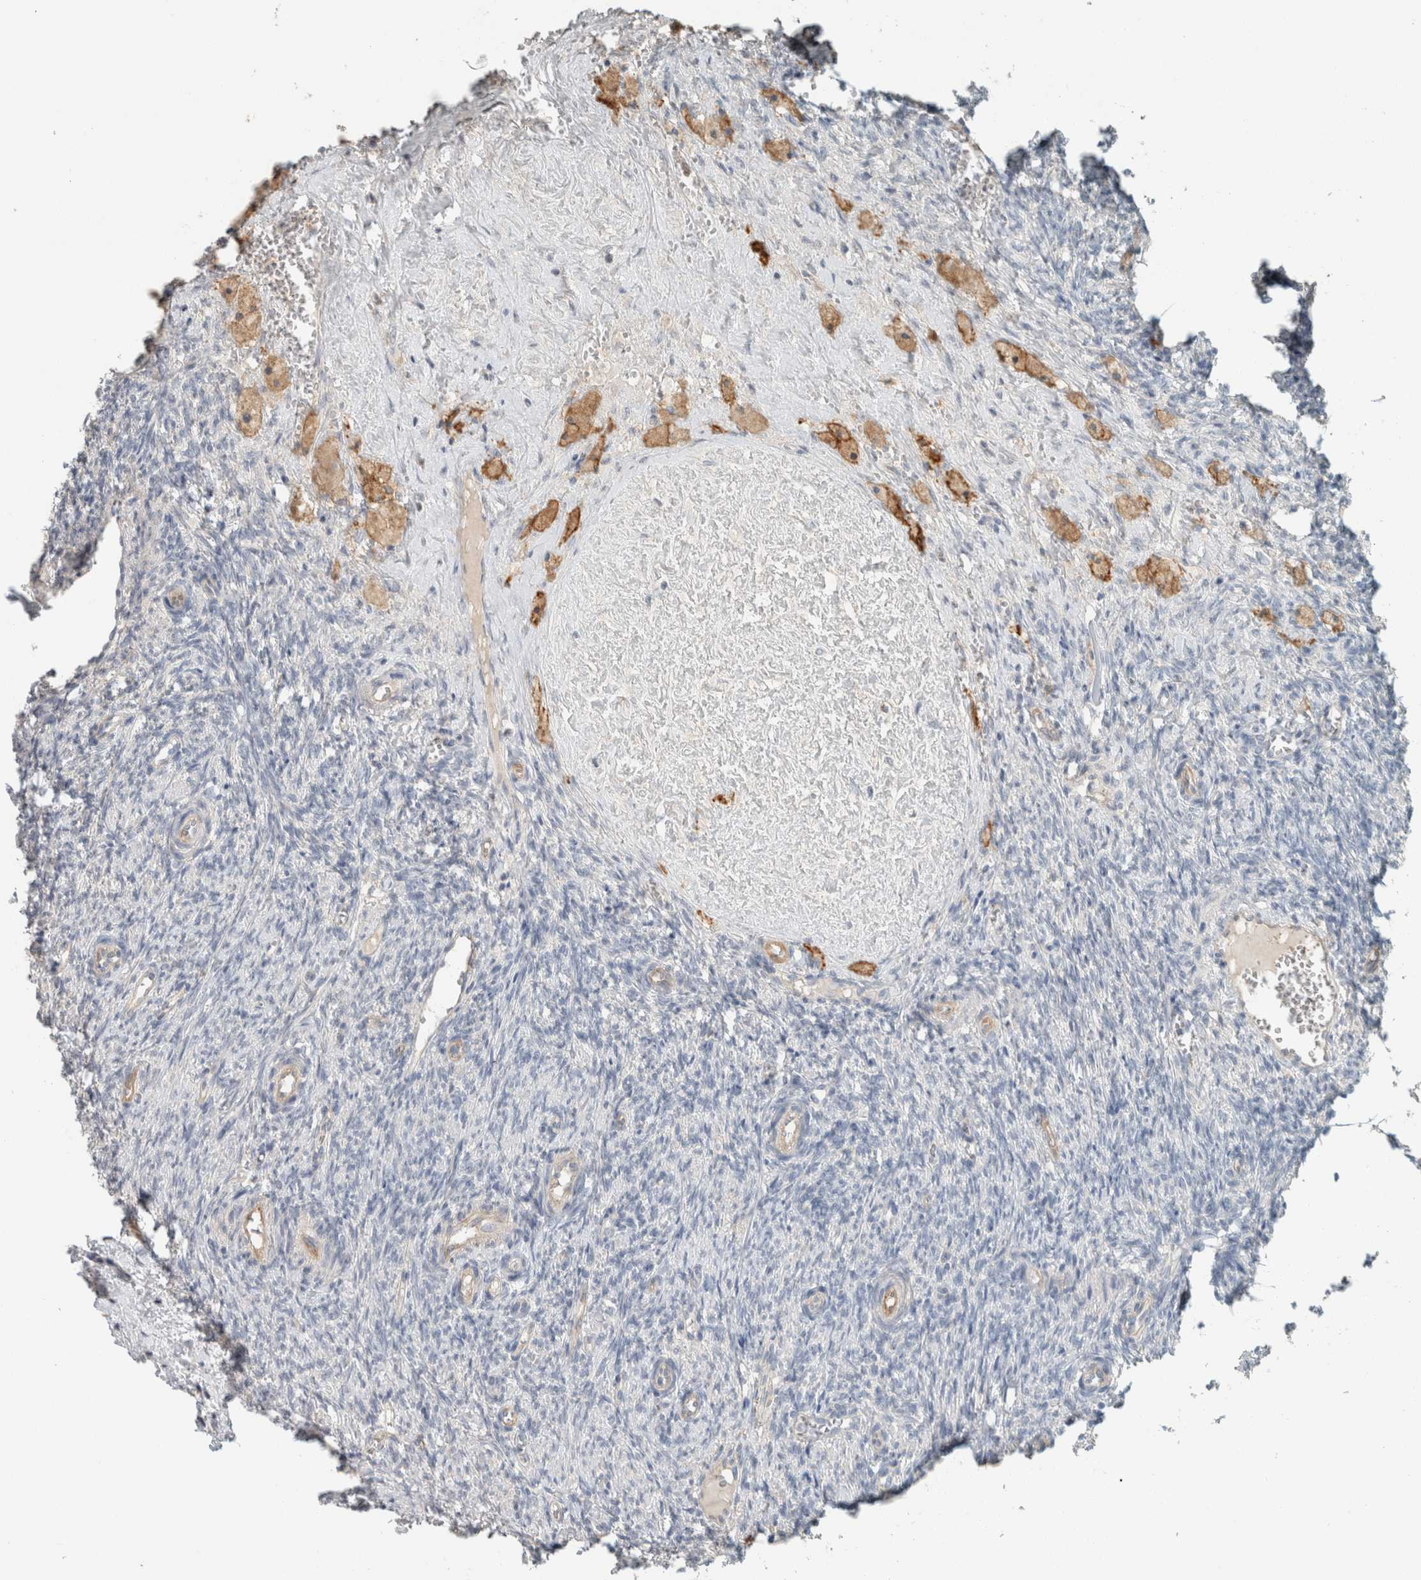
{"staining": {"intensity": "negative", "quantity": "none", "location": "none"}, "tissue": "ovary", "cell_type": "Follicle cells", "image_type": "normal", "snomed": [{"axis": "morphology", "description": "Normal tissue, NOS"}, {"axis": "topography", "description": "Ovary"}], "caption": "Immunohistochemistry (IHC) of benign ovary demonstrates no staining in follicle cells.", "gene": "SCIN", "patient": {"sex": "female", "age": 41}}